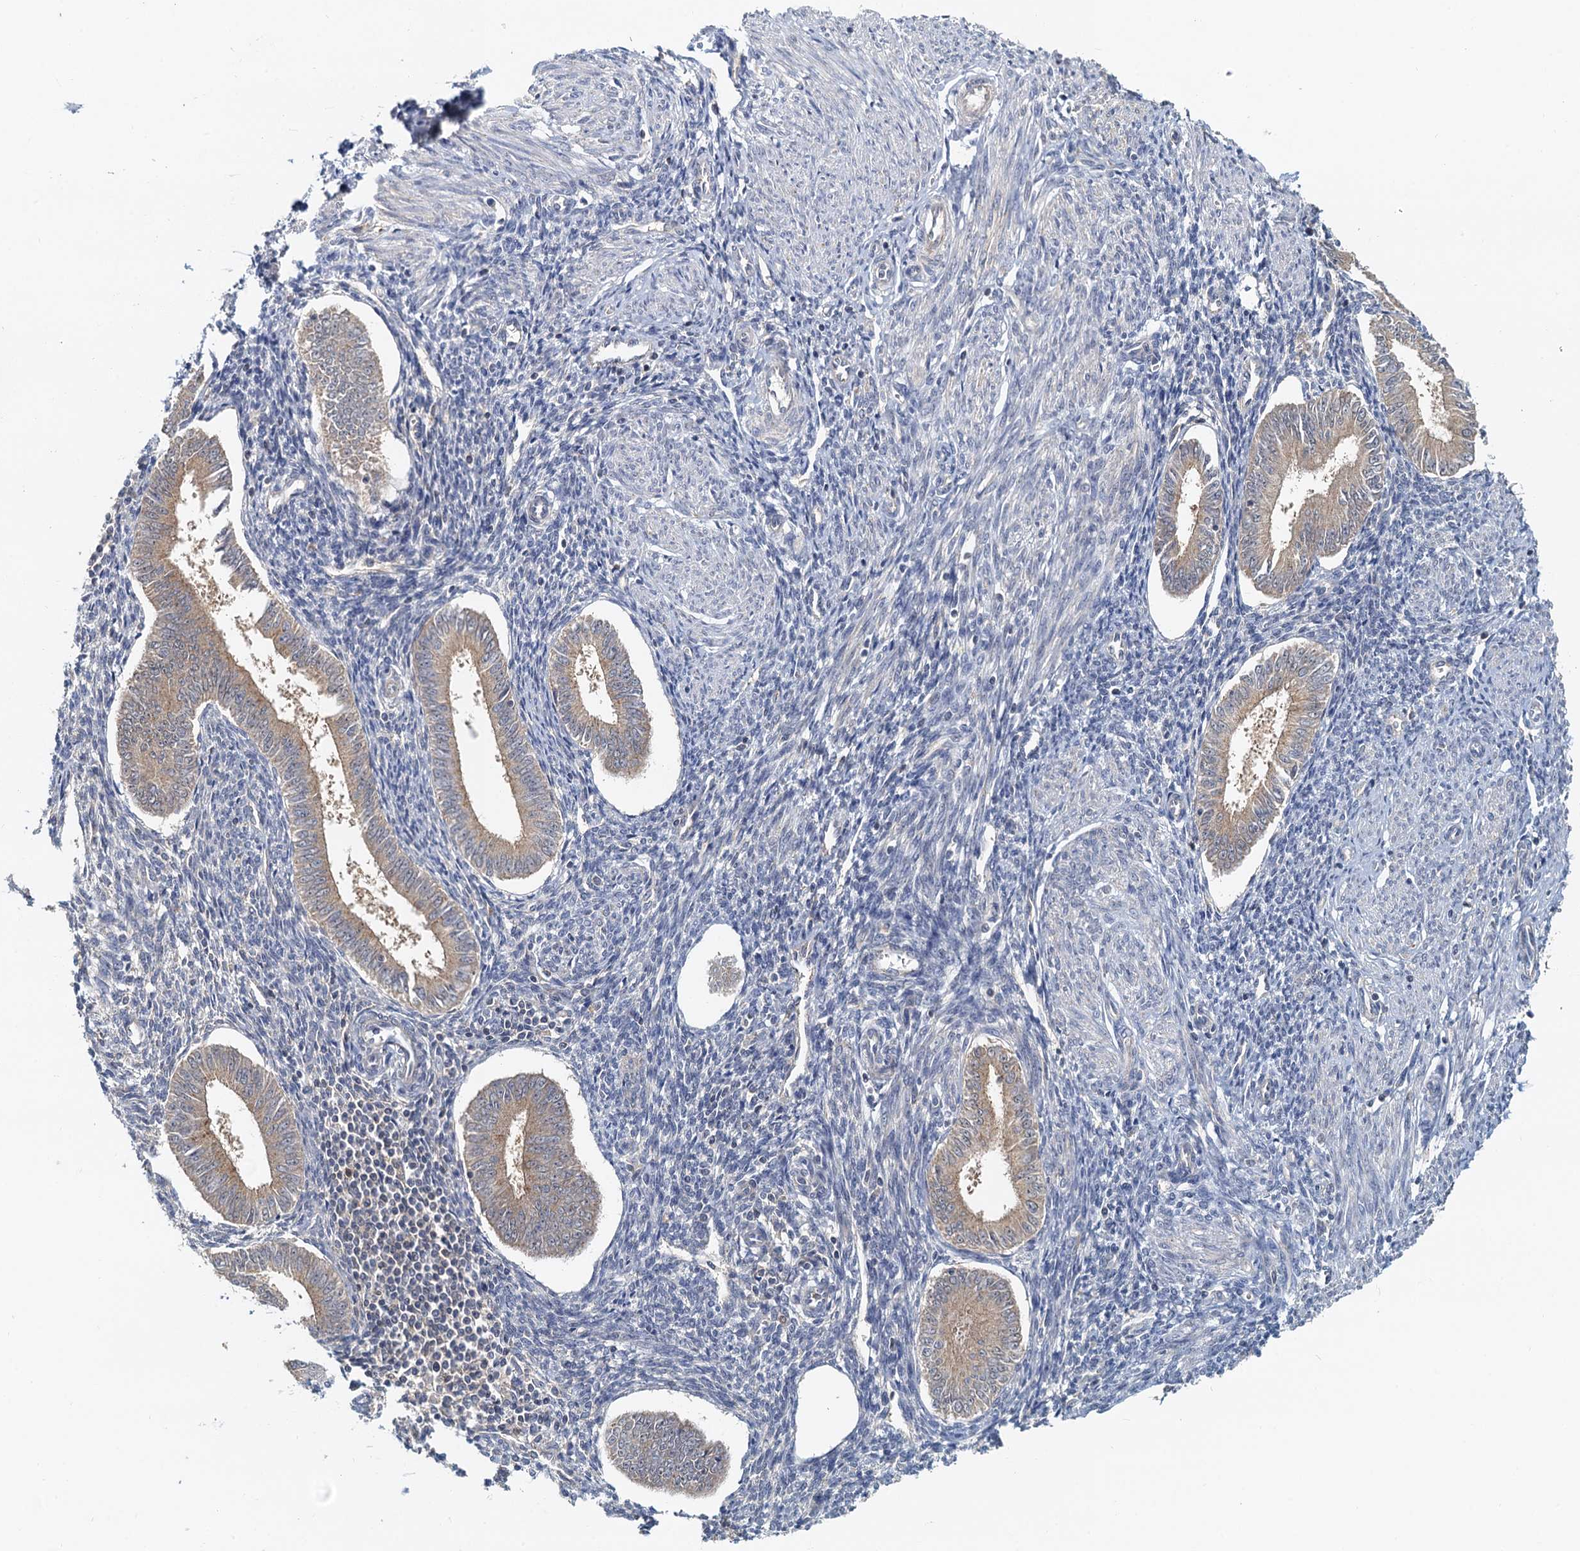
{"staining": {"intensity": "negative", "quantity": "none", "location": "none"}, "tissue": "endometrium", "cell_type": "Cells in endometrial stroma", "image_type": "normal", "snomed": [{"axis": "morphology", "description": "Normal tissue, NOS"}, {"axis": "topography", "description": "Uterus"}, {"axis": "topography", "description": "Endometrium"}], "caption": "Endometrium stained for a protein using IHC reveals no expression cells in endometrial stroma.", "gene": "TOLLIP", "patient": {"sex": "female", "age": 48}}